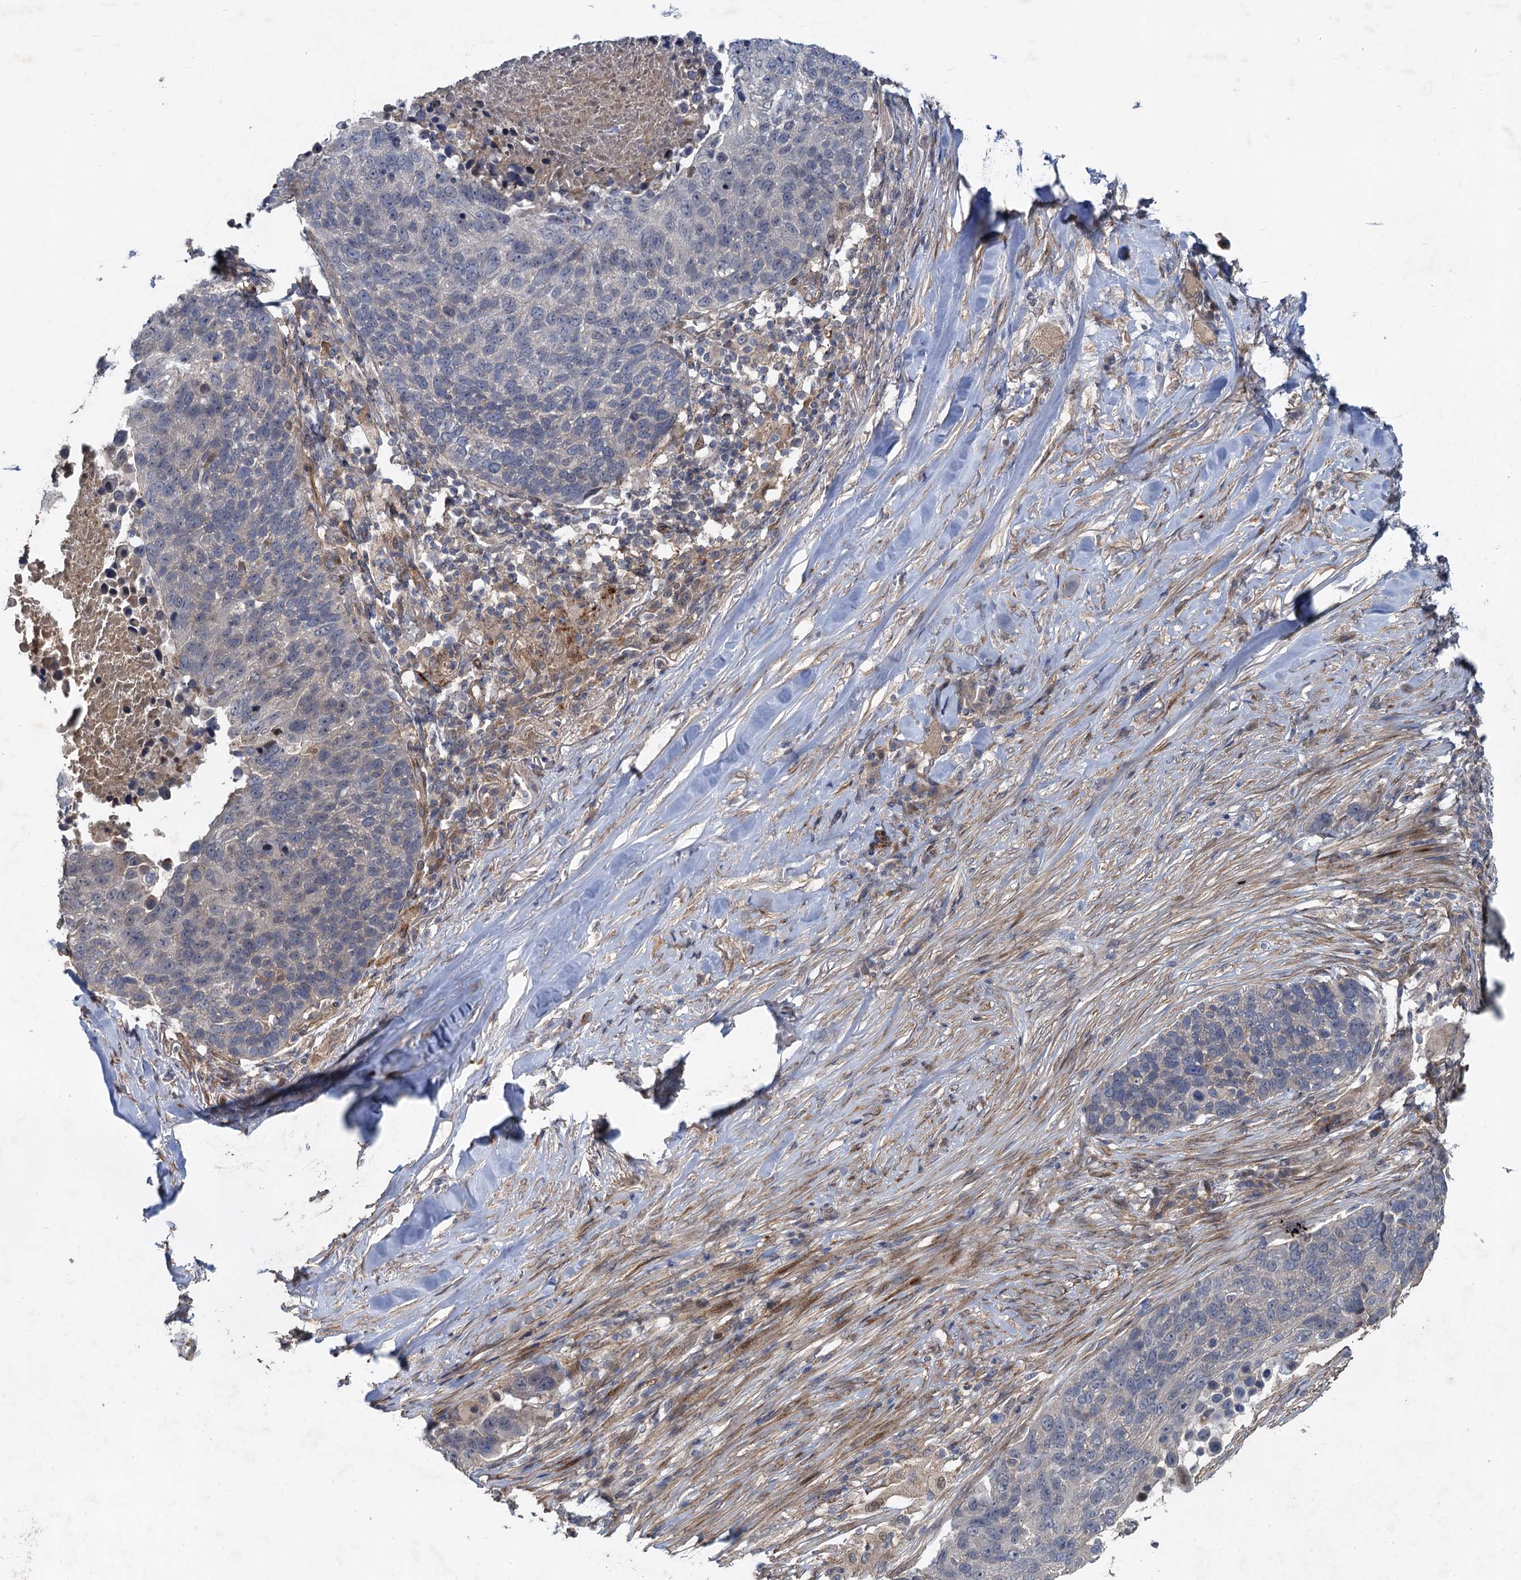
{"staining": {"intensity": "negative", "quantity": "none", "location": "none"}, "tissue": "lung cancer", "cell_type": "Tumor cells", "image_type": "cancer", "snomed": [{"axis": "morphology", "description": "Normal tissue, NOS"}, {"axis": "morphology", "description": "Squamous cell carcinoma, NOS"}, {"axis": "topography", "description": "Lymph node"}, {"axis": "topography", "description": "Lung"}], "caption": "Tumor cells show no significant positivity in squamous cell carcinoma (lung).", "gene": "NUDT22", "patient": {"sex": "male", "age": 66}}